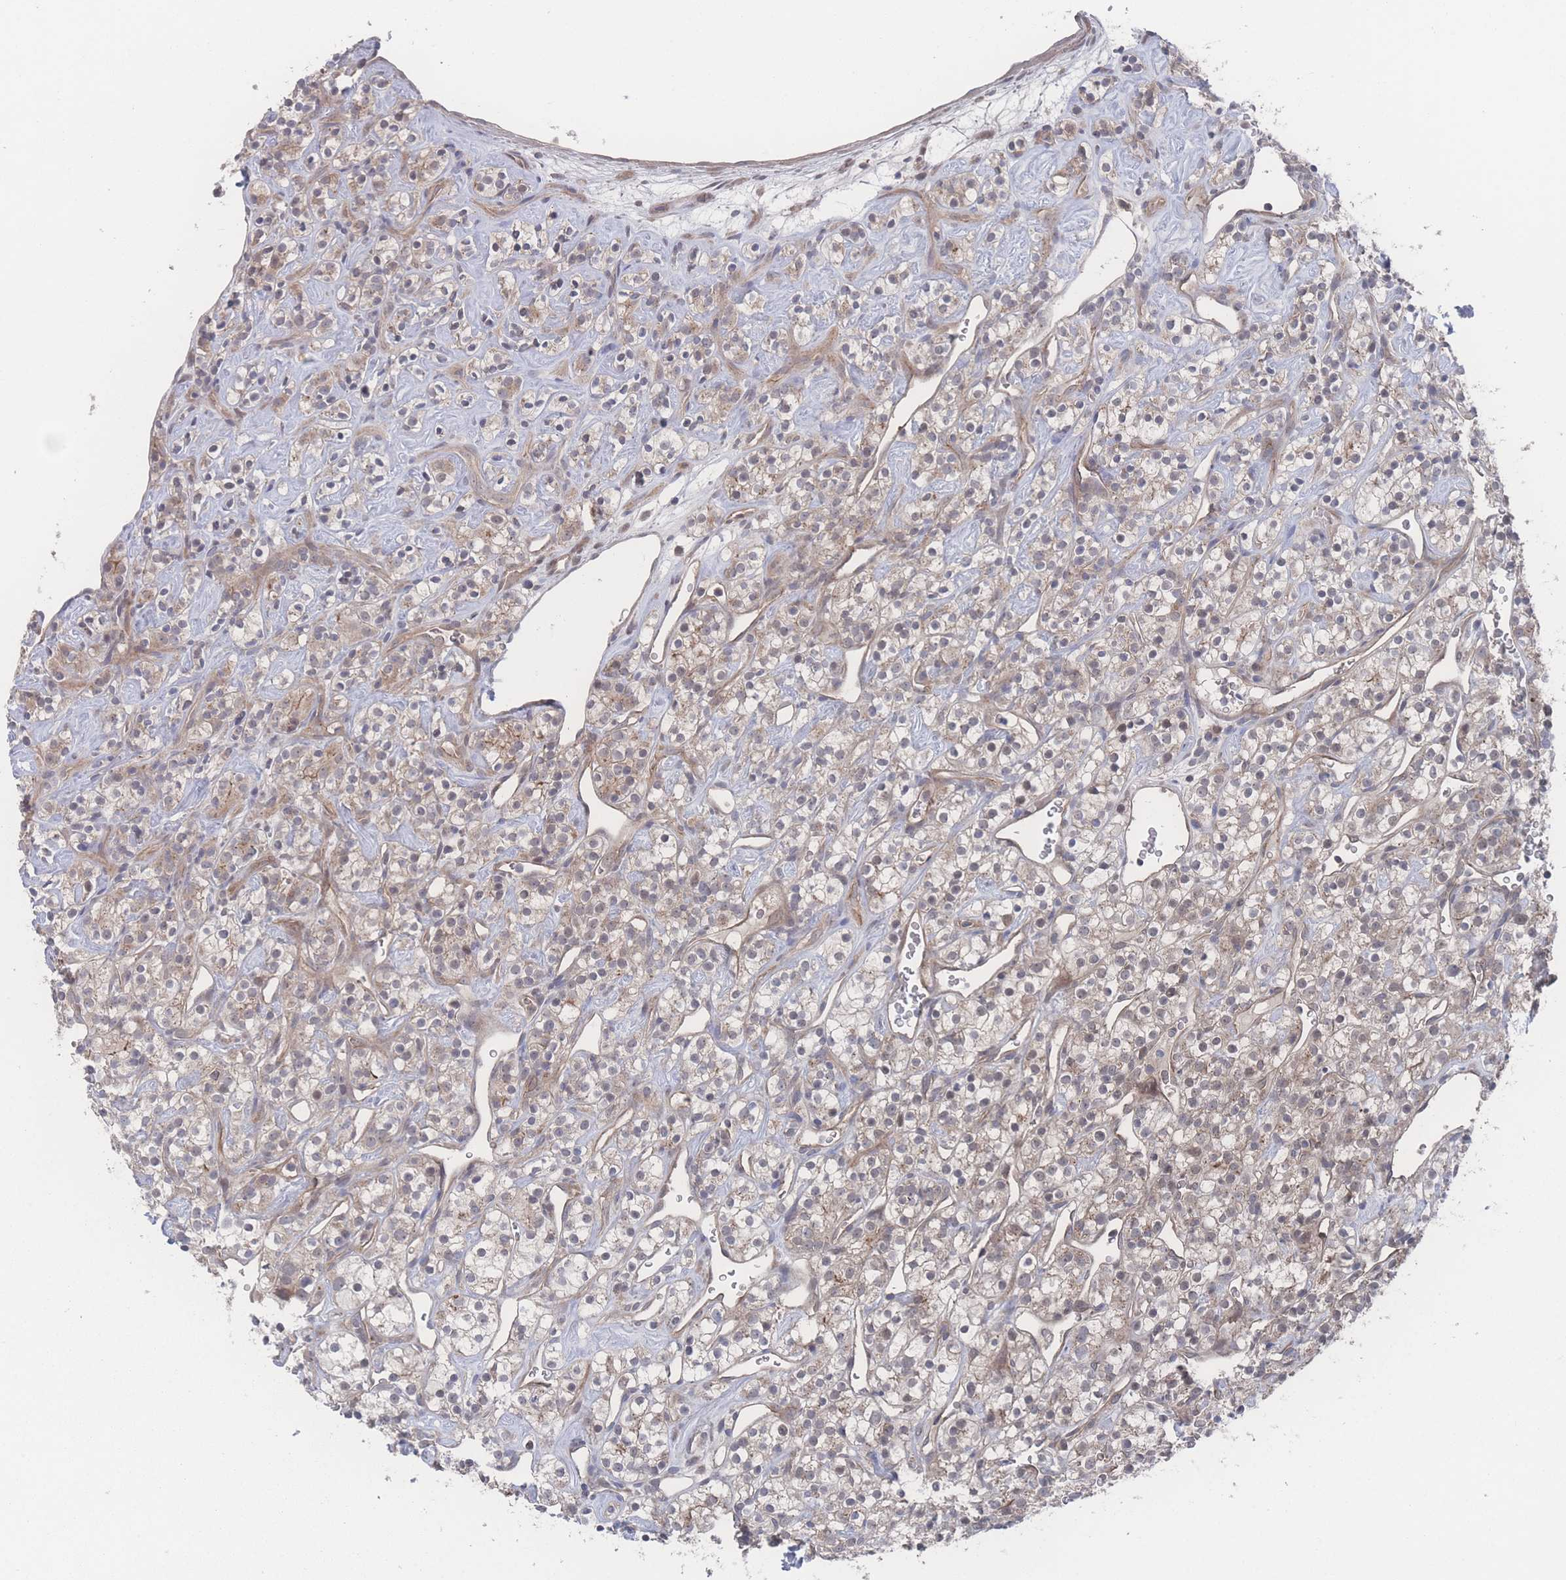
{"staining": {"intensity": "weak", "quantity": "25%-75%", "location": "cytoplasmic/membranous,nuclear"}, "tissue": "renal cancer", "cell_type": "Tumor cells", "image_type": "cancer", "snomed": [{"axis": "morphology", "description": "Adenocarcinoma, NOS"}, {"axis": "topography", "description": "Kidney"}], "caption": "Renal cancer (adenocarcinoma) was stained to show a protein in brown. There is low levels of weak cytoplasmic/membranous and nuclear staining in about 25%-75% of tumor cells.", "gene": "NBEAL1", "patient": {"sex": "male", "age": 77}}